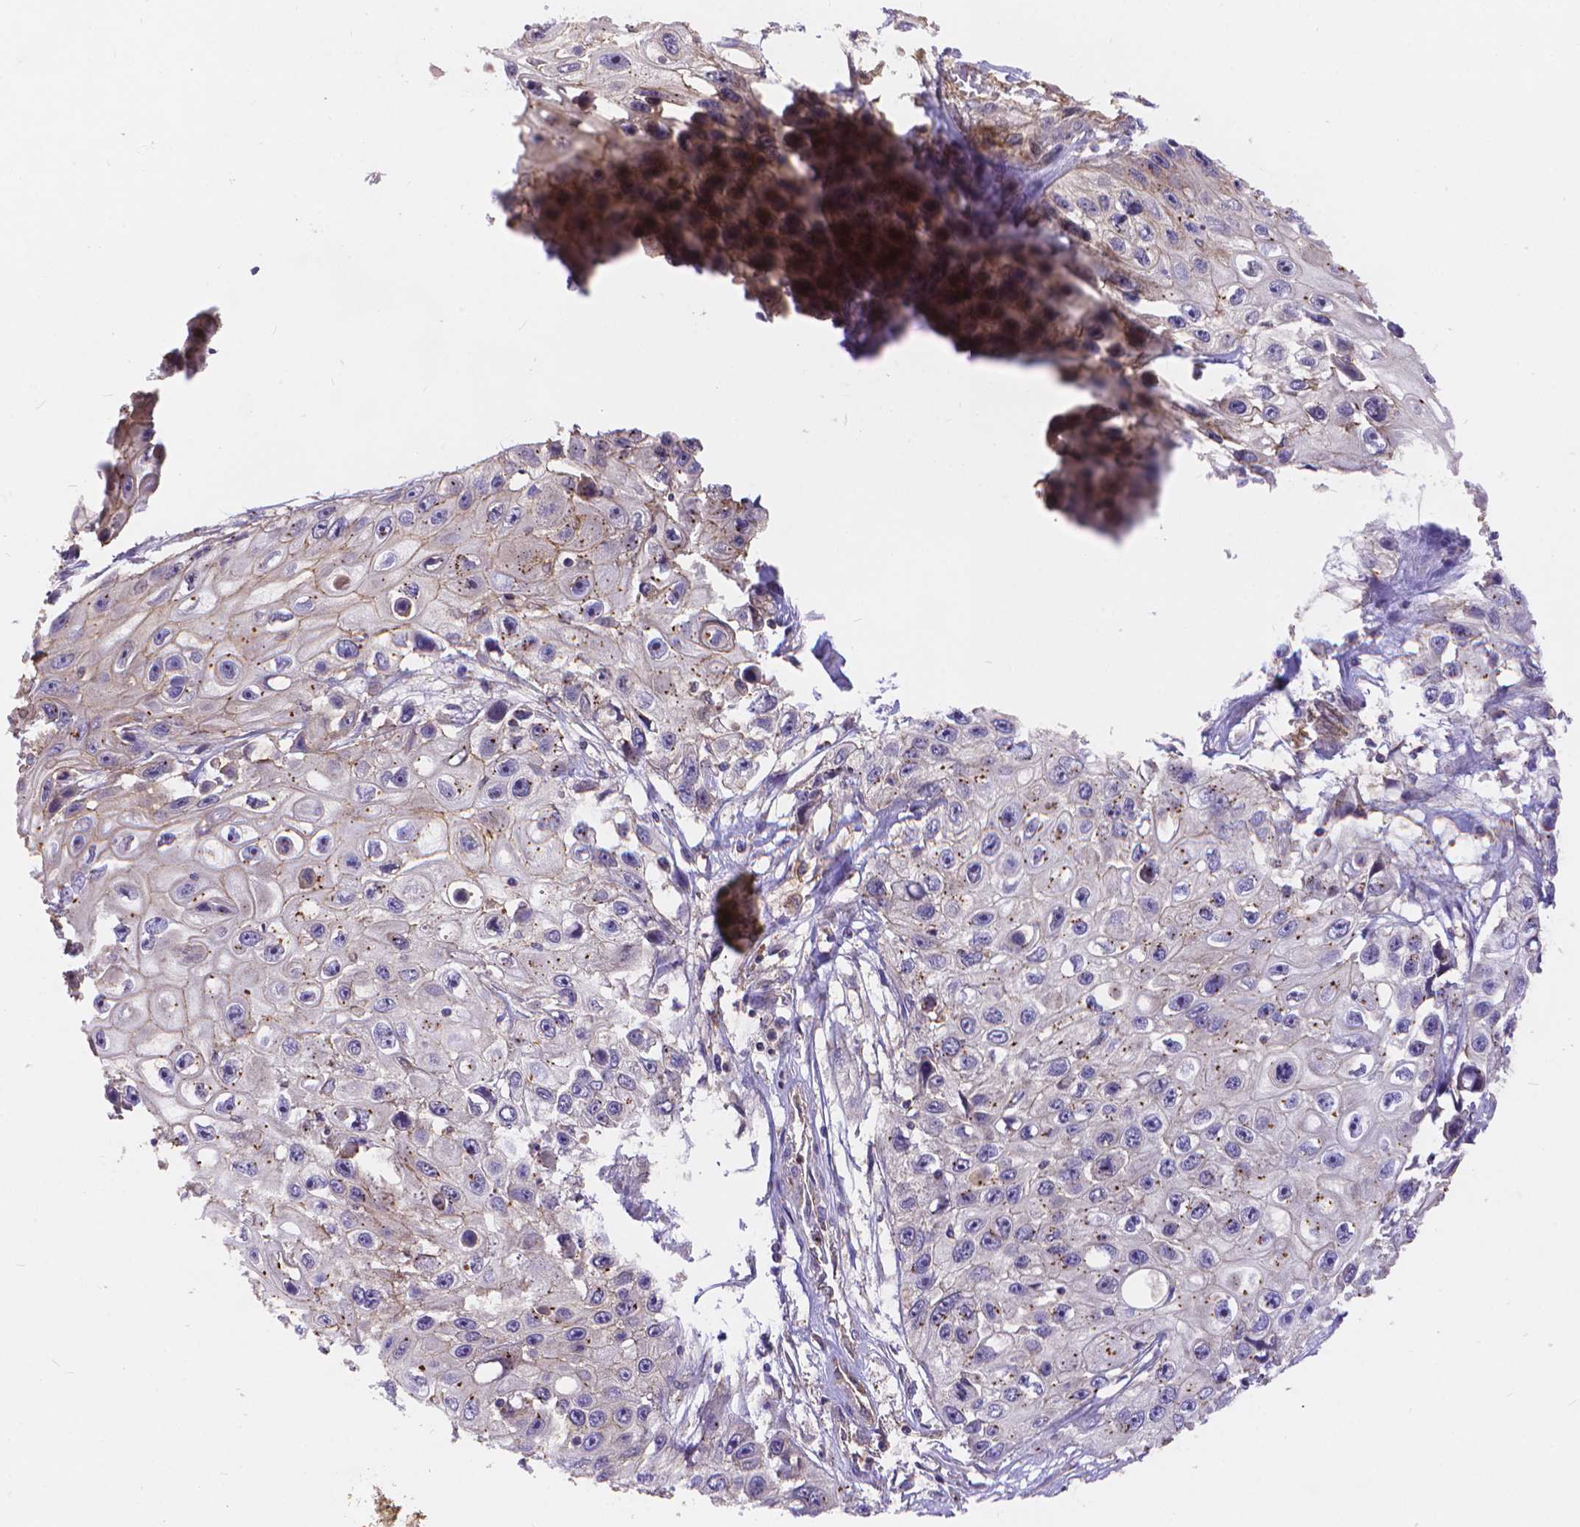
{"staining": {"intensity": "weak", "quantity": "25%-75%", "location": "cytoplasmic/membranous"}, "tissue": "skin cancer", "cell_type": "Tumor cells", "image_type": "cancer", "snomed": [{"axis": "morphology", "description": "Squamous cell carcinoma, NOS"}, {"axis": "topography", "description": "Skin"}], "caption": "Immunohistochemistry staining of skin cancer (squamous cell carcinoma), which shows low levels of weak cytoplasmic/membranous expression in about 25%-75% of tumor cells indicating weak cytoplasmic/membranous protein staining. The staining was performed using DAB (3,3'-diaminobenzidine) (brown) for protein detection and nuclei were counterstained in hematoxylin (blue).", "gene": "ARAP1", "patient": {"sex": "male", "age": 82}}